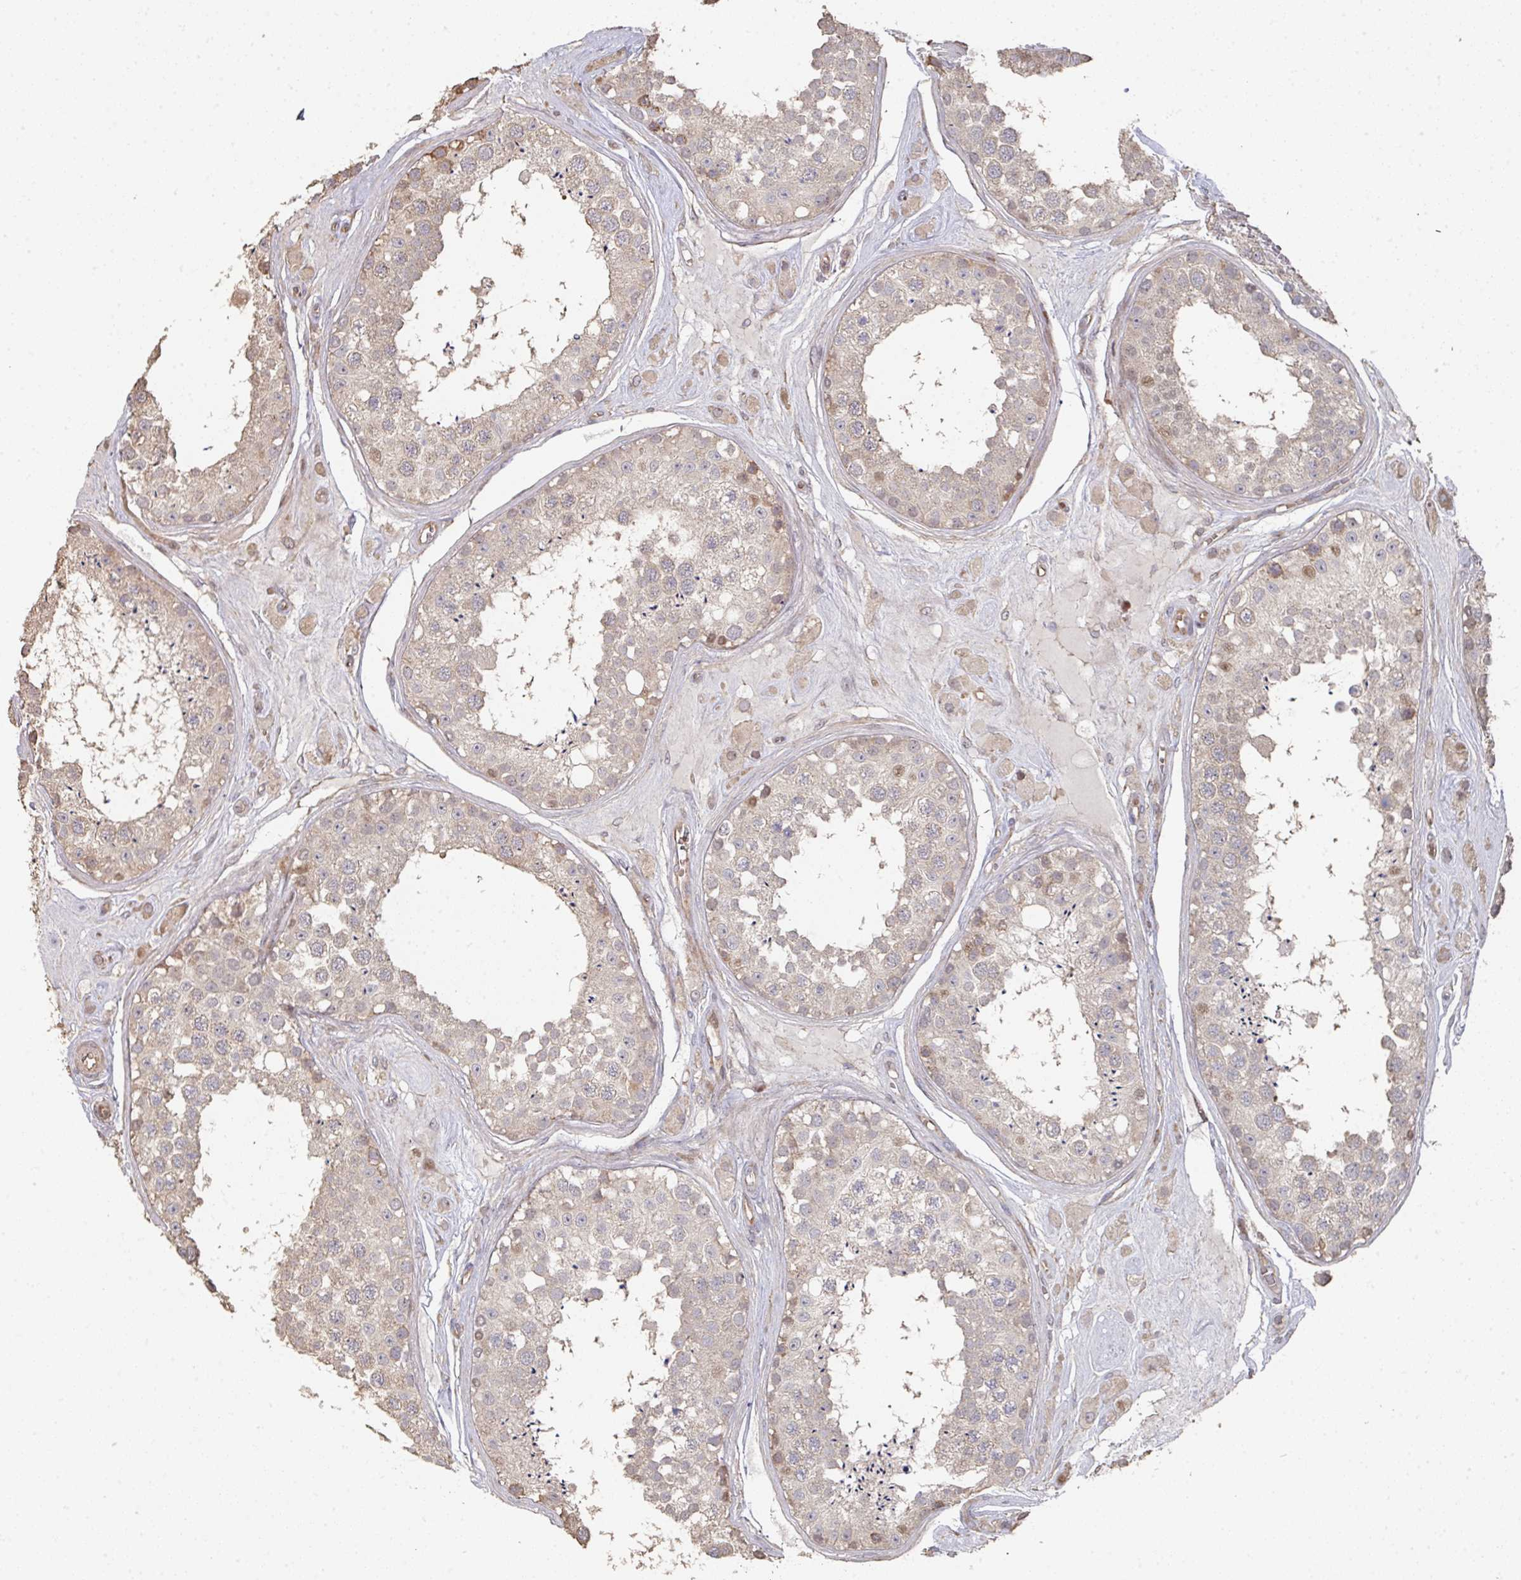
{"staining": {"intensity": "moderate", "quantity": "<25%", "location": "cytoplasmic/membranous"}, "tissue": "testis", "cell_type": "Cells in seminiferous ducts", "image_type": "normal", "snomed": [{"axis": "morphology", "description": "Normal tissue, NOS"}, {"axis": "topography", "description": "Testis"}], "caption": "Immunohistochemical staining of normal human testis demonstrates low levels of moderate cytoplasmic/membranous staining in approximately <25% of cells in seminiferous ducts. (DAB (3,3'-diaminobenzidine) IHC with brightfield microscopy, high magnification).", "gene": "CA7", "patient": {"sex": "male", "age": 25}}